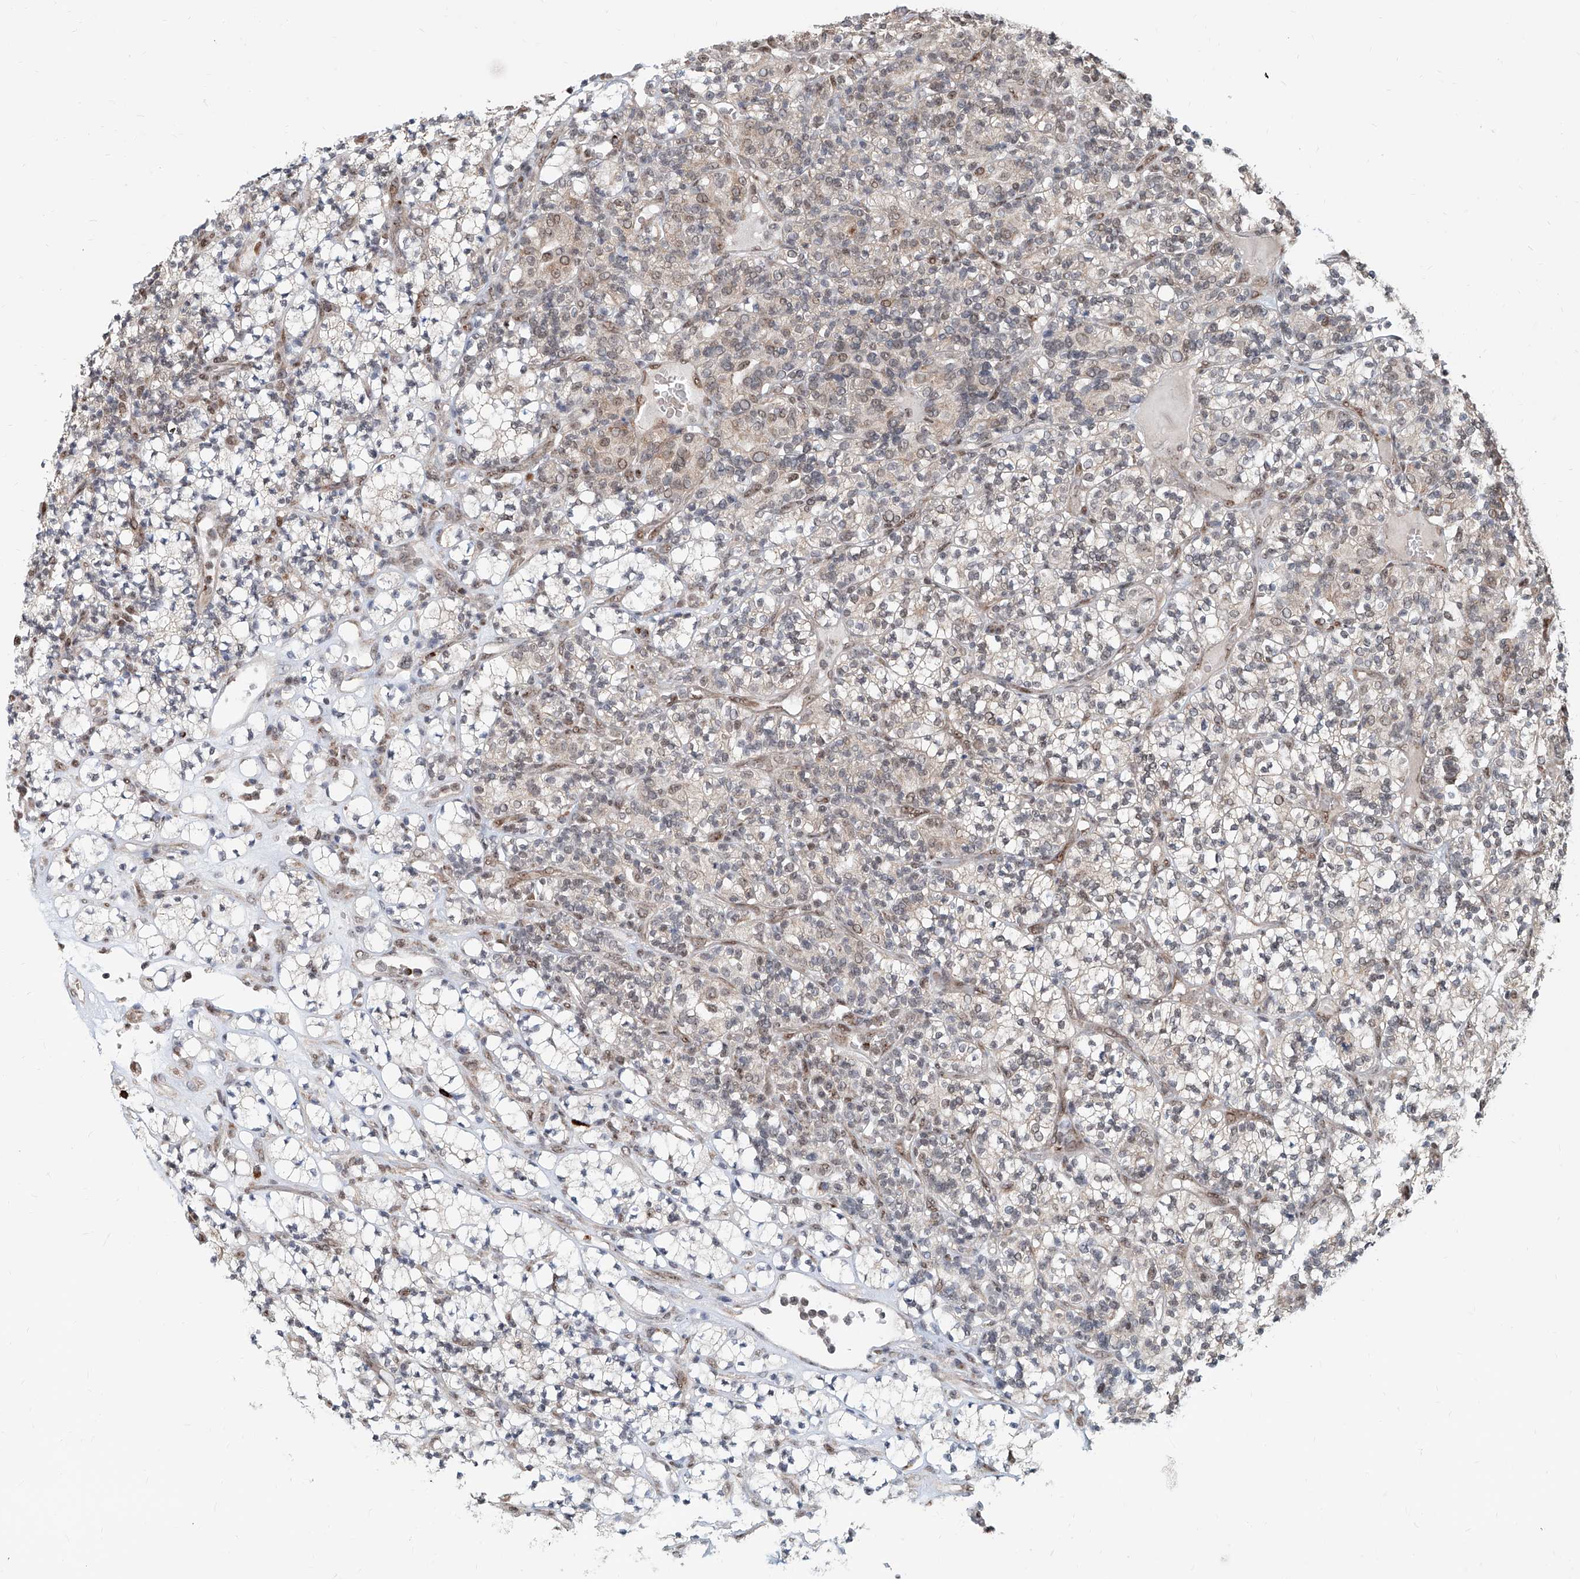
{"staining": {"intensity": "weak", "quantity": ">75%", "location": "cytoplasmic/membranous,nuclear"}, "tissue": "renal cancer", "cell_type": "Tumor cells", "image_type": "cancer", "snomed": [{"axis": "morphology", "description": "Adenocarcinoma, NOS"}, {"axis": "topography", "description": "Kidney"}], "caption": "The immunohistochemical stain shows weak cytoplasmic/membranous and nuclear staining in tumor cells of renal cancer (adenocarcinoma) tissue.", "gene": "SDE2", "patient": {"sex": "male", "age": 77}}